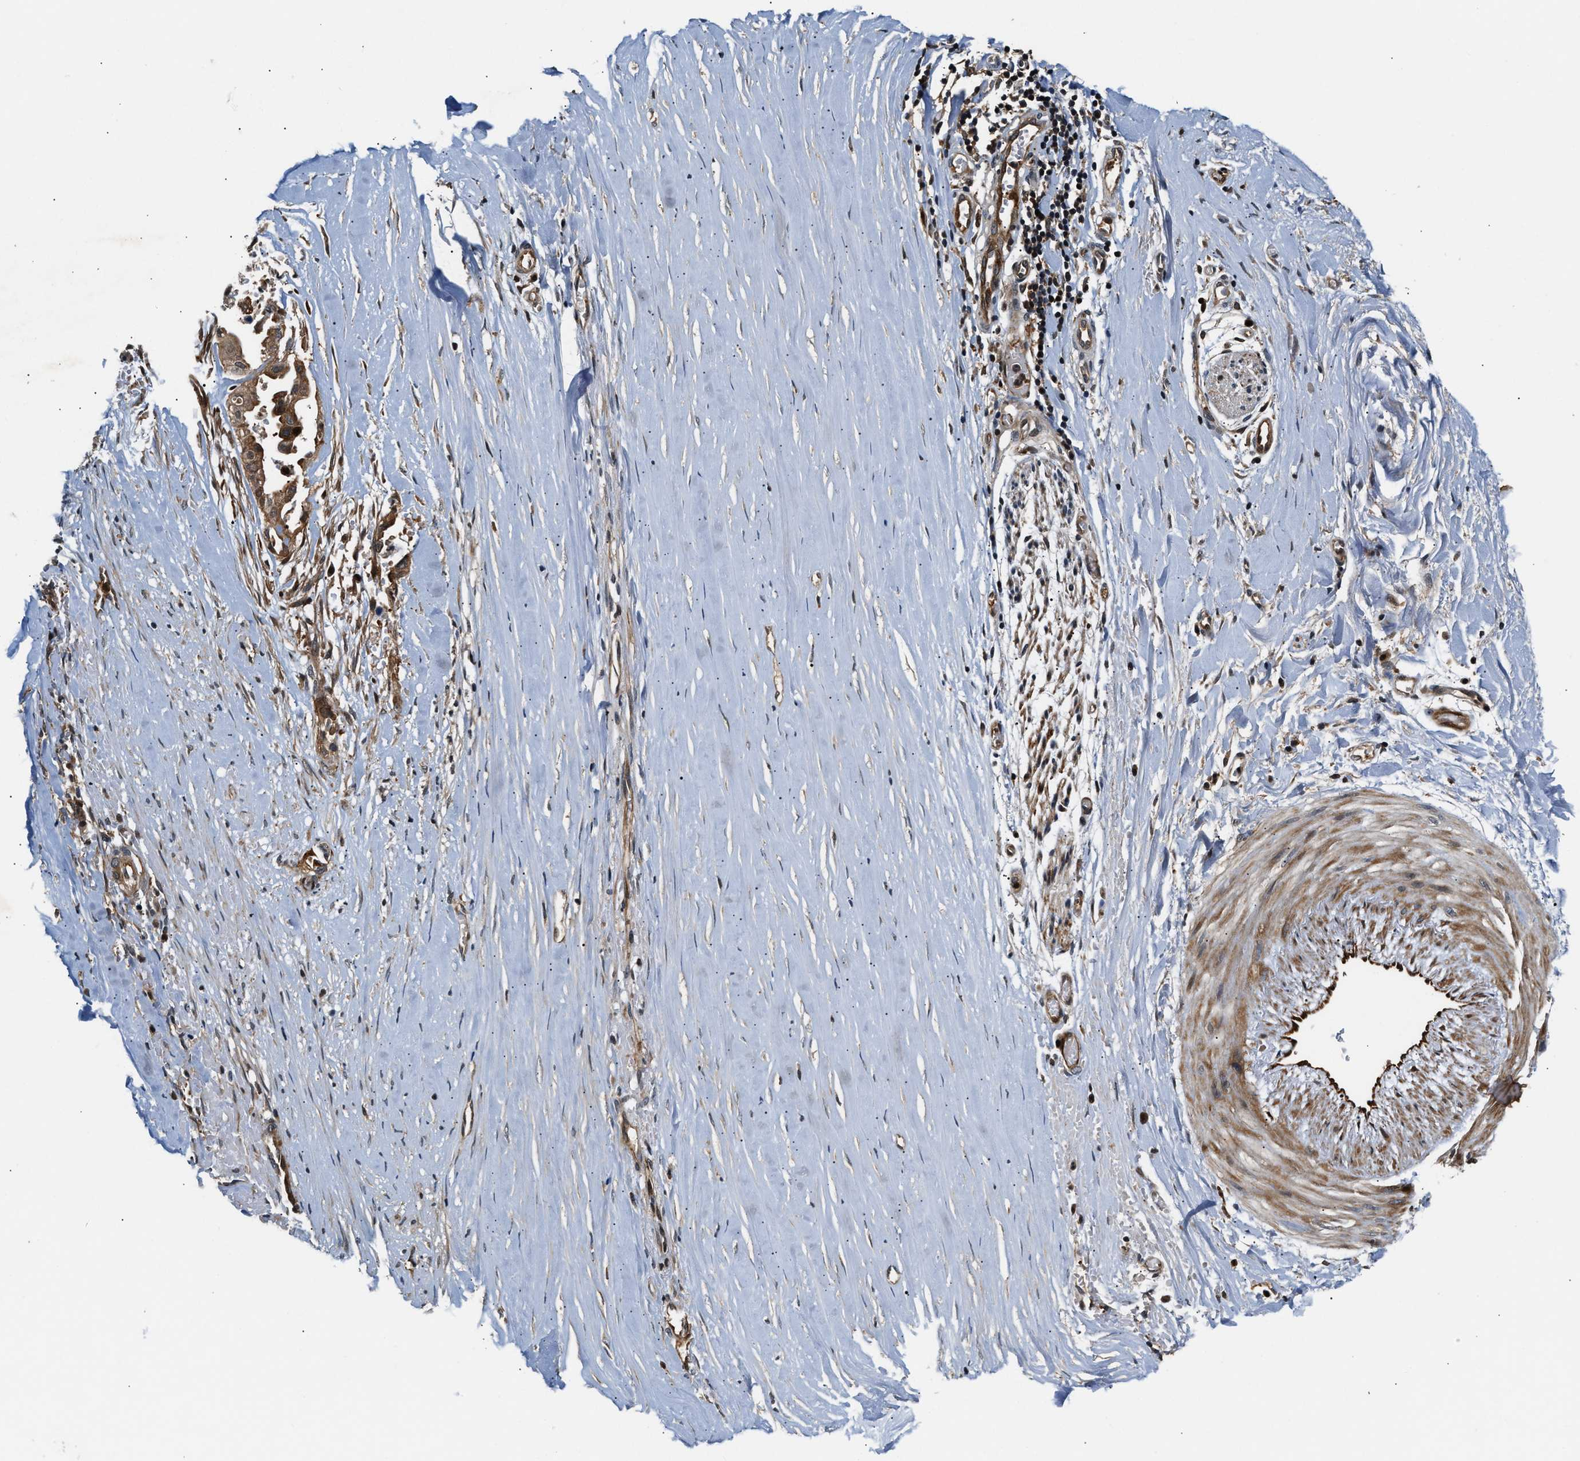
{"staining": {"intensity": "moderate", "quantity": ">75%", "location": "cytoplasmic/membranous"}, "tissue": "liver cancer", "cell_type": "Tumor cells", "image_type": "cancer", "snomed": [{"axis": "morphology", "description": "Cholangiocarcinoma"}, {"axis": "topography", "description": "Liver"}], "caption": "Liver cholangiocarcinoma stained for a protein exhibits moderate cytoplasmic/membranous positivity in tumor cells. The staining was performed using DAB (3,3'-diaminobenzidine), with brown indicating positive protein expression. Nuclei are stained blue with hematoxylin.", "gene": "TUT7", "patient": {"sex": "female", "age": 70}}